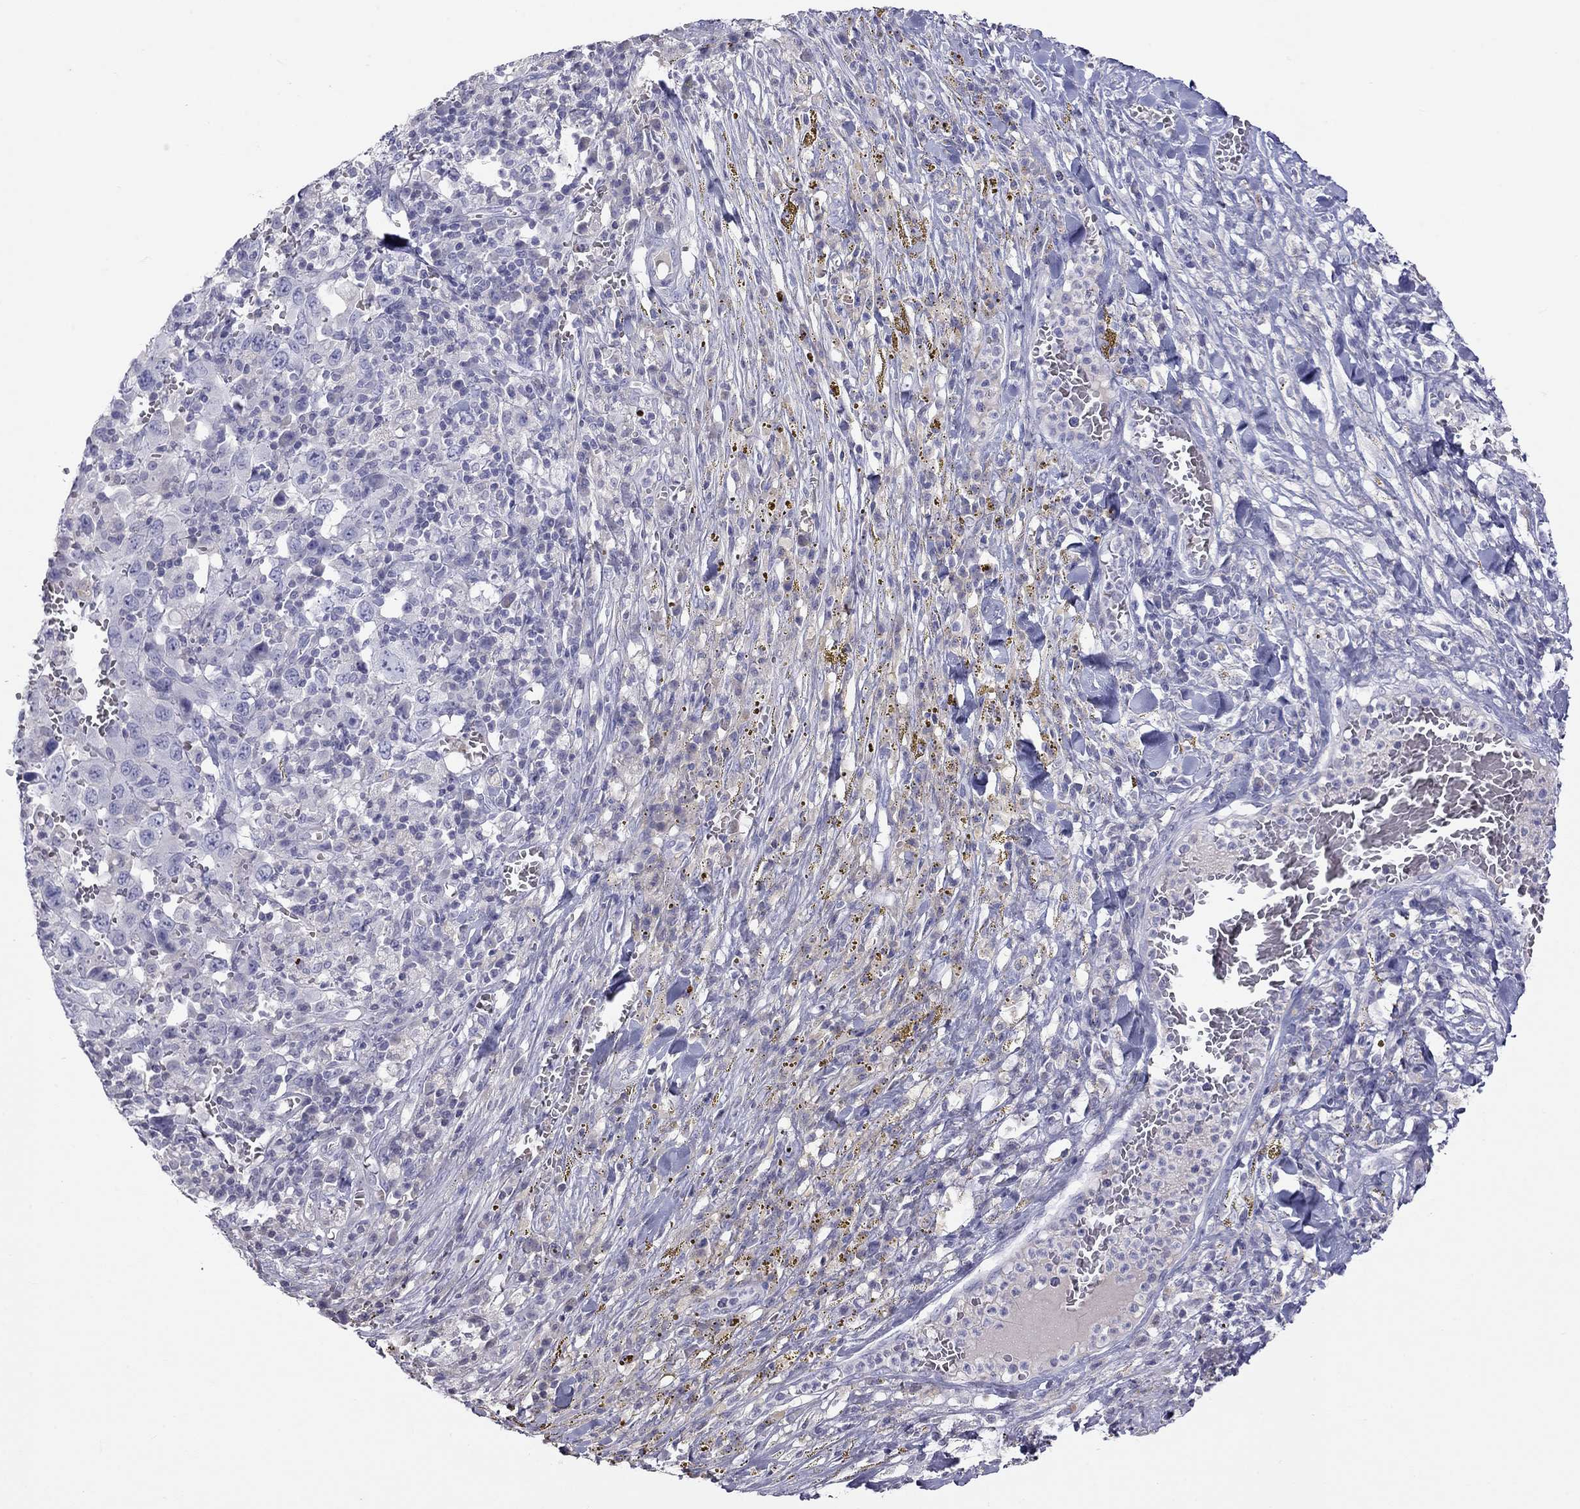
{"staining": {"intensity": "negative", "quantity": "none", "location": "none"}, "tissue": "melanoma", "cell_type": "Tumor cells", "image_type": "cancer", "snomed": [{"axis": "morphology", "description": "Malignant melanoma, NOS"}, {"axis": "topography", "description": "Skin"}], "caption": "DAB (3,3'-diaminobenzidine) immunohistochemical staining of melanoma shows no significant expression in tumor cells.", "gene": "MUC16", "patient": {"sex": "female", "age": 91}}